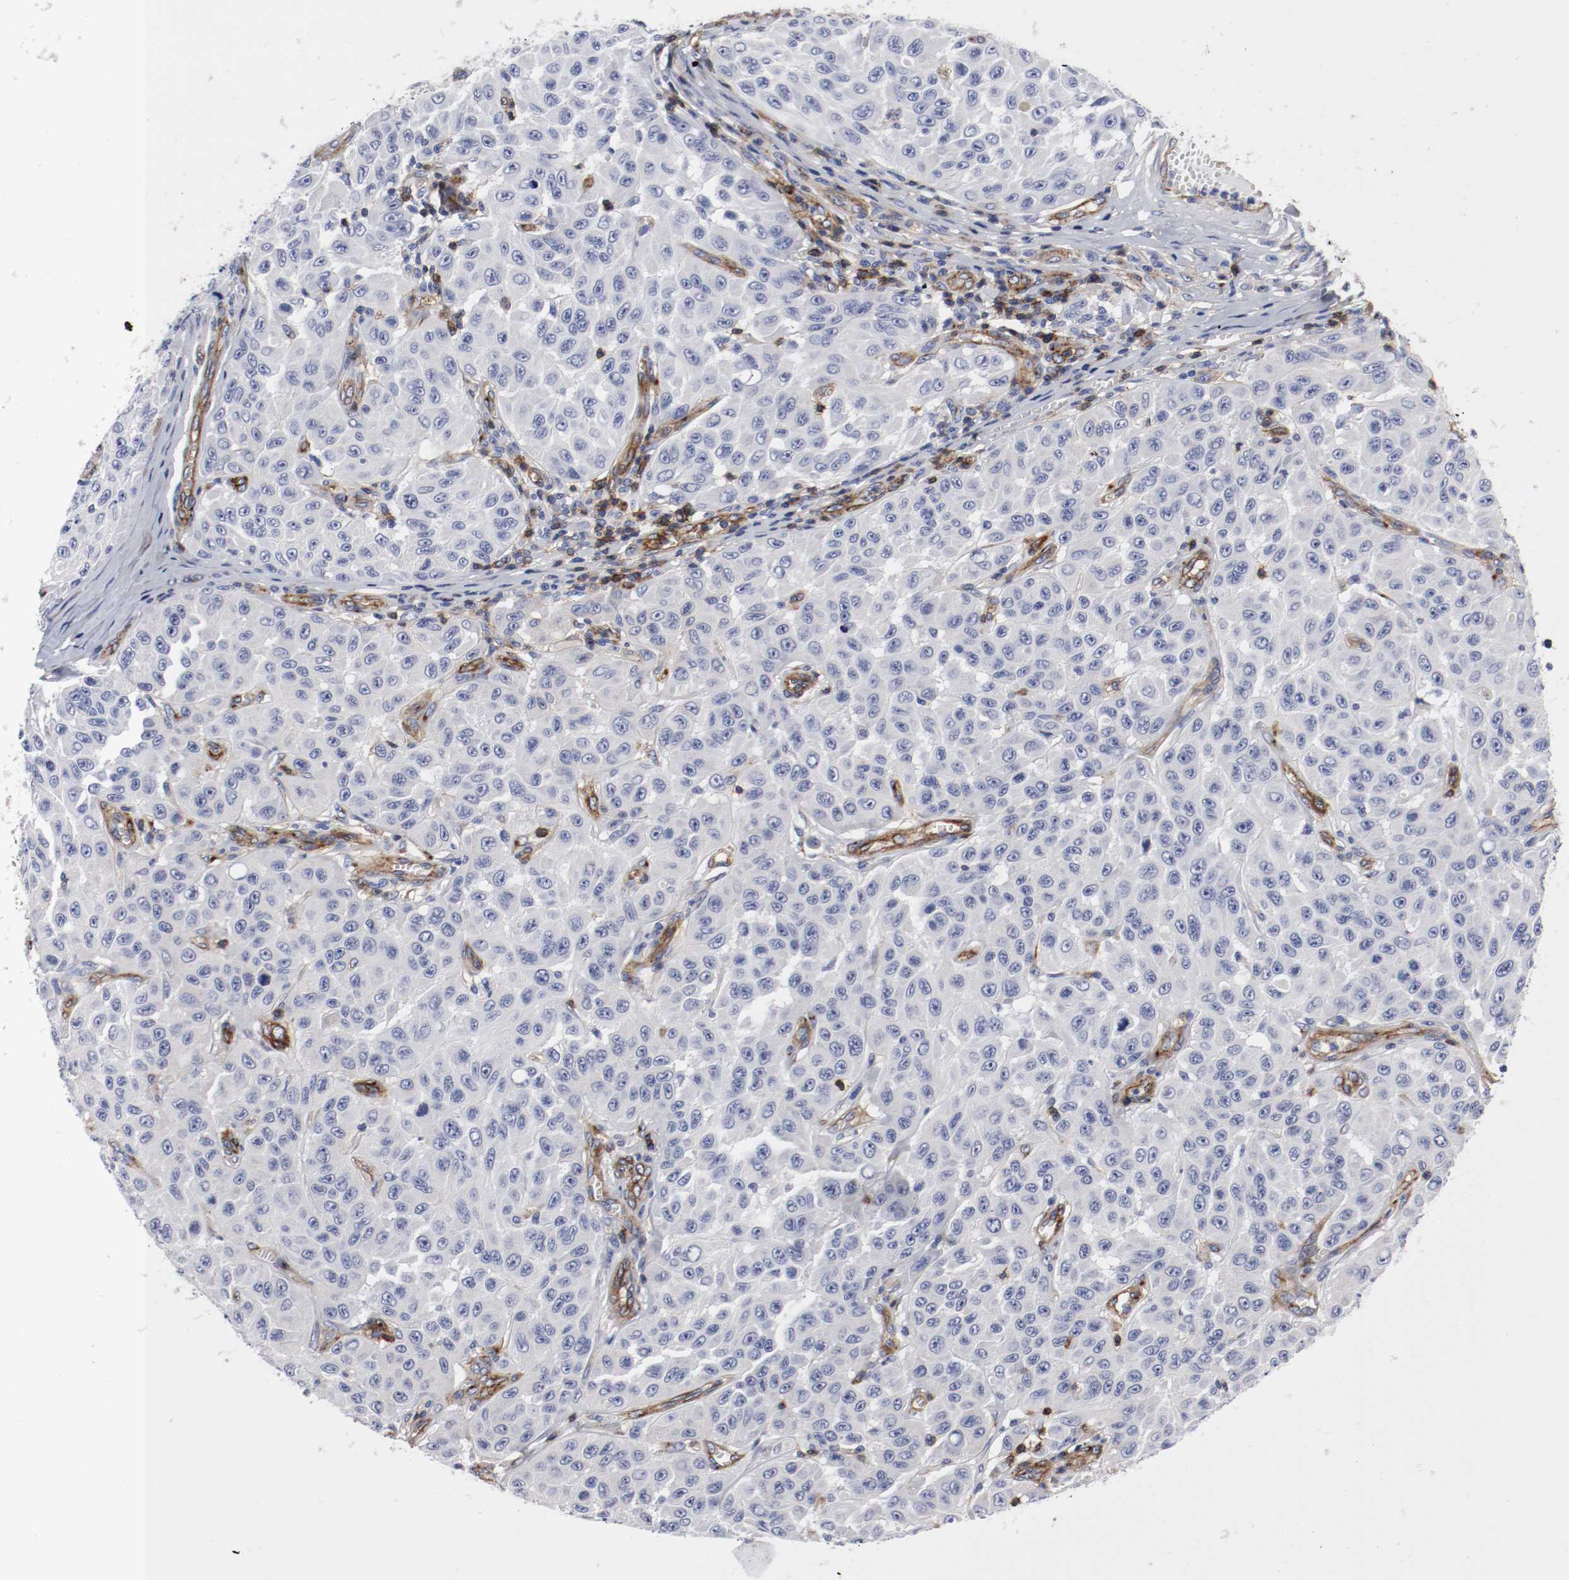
{"staining": {"intensity": "negative", "quantity": "none", "location": "none"}, "tissue": "melanoma", "cell_type": "Tumor cells", "image_type": "cancer", "snomed": [{"axis": "morphology", "description": "Malignant melanoma, NOS"}, {"axis": "topography", "description": "Skin"}], "caption": "Immunohistochemistry of human malignant melanoma demonstrates no staining in tumor cells.", "gene": "IFITM1", "patient": {"sex": "male", "age": 30}}